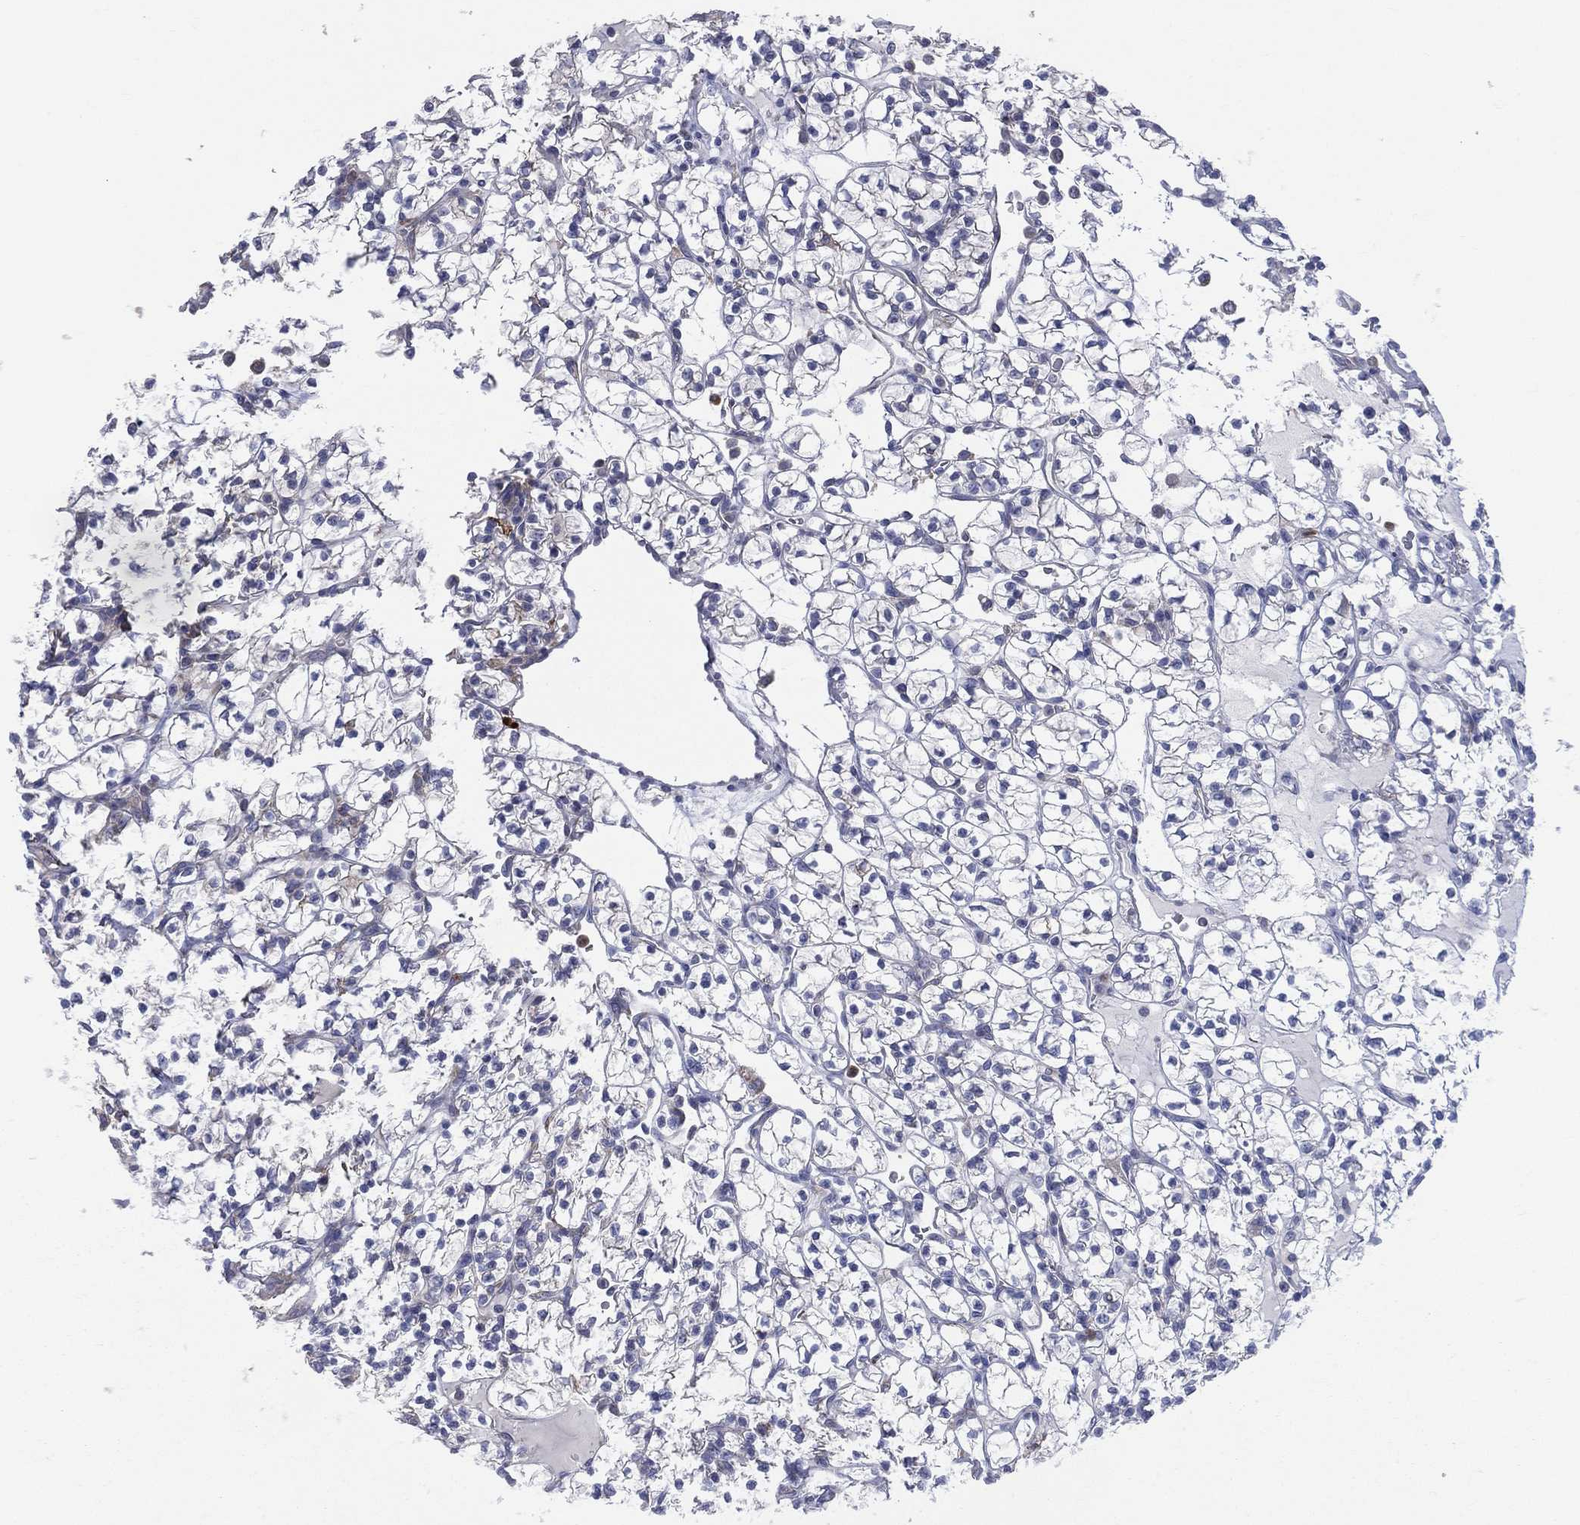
{"staining": {"intensity": "negative", "quantity": "none", "location": "none"}, "tissue": "renal cancer", "cell_type": "Tumor cells", "image_type": "cancer", "snomed": [{"axis": "morphology", "description": "Adenocarcinoma, NOS"}, {"axis": "topography", "description": "Kidney"}], "caption": "High magnification brightfield microscopy of renal cancer (adenocarcinoma) stained with DAB (brown) and counterstained with hematoxylin (blue): tumor cells show no significant positivity.", "gene": "CCDC159", "patient": {"sex": "female", "age": 89}}